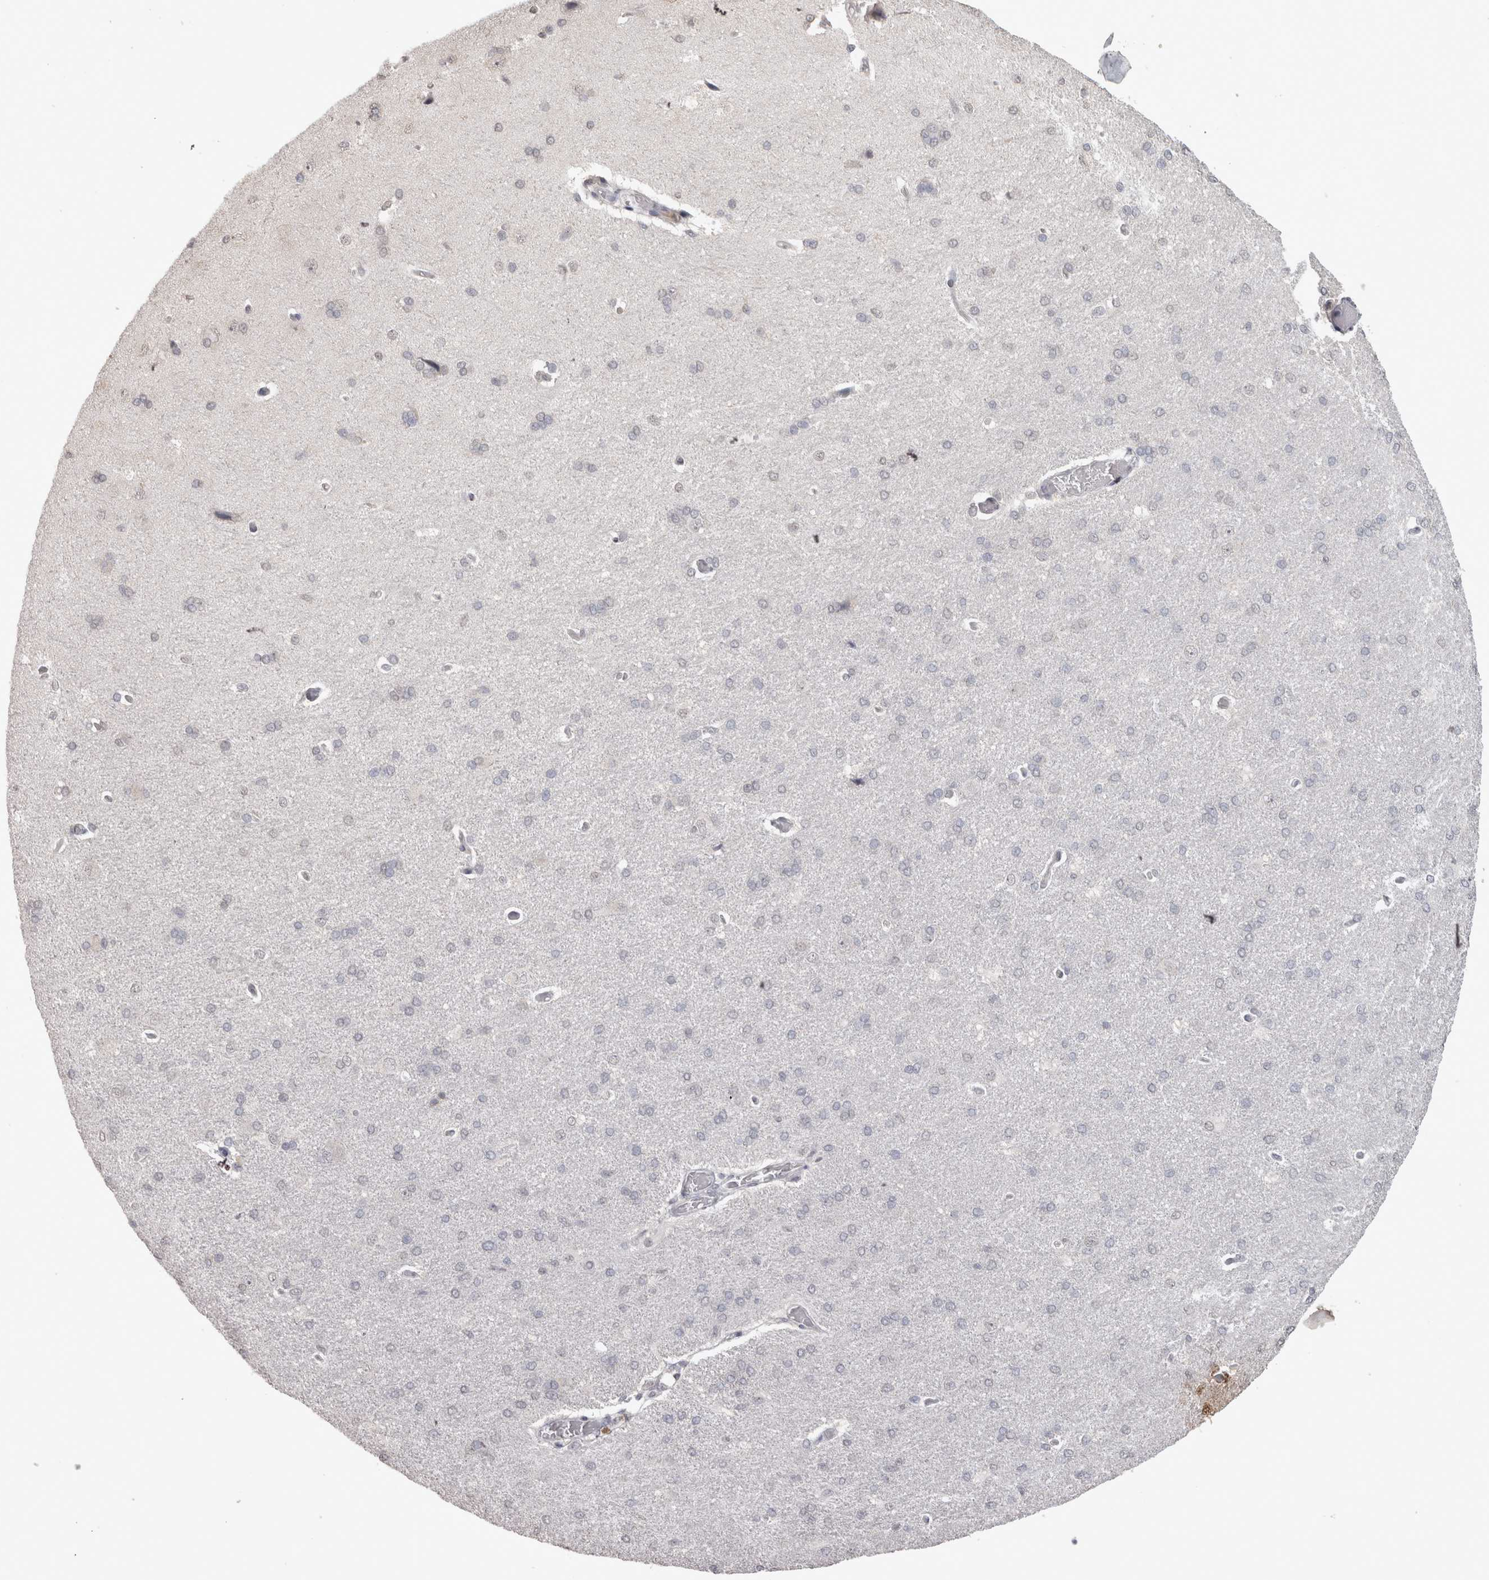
{"staining": {"intensity": "negative", "quantity": "none", "location": "none"}, "tissue": "cerebral cortex", "cell_type": "Endothelial cells", "image_type": "normal", "snomed": [{"axis": "morphology", "description": "Normal tissue, NOS"}, {"axis": "topography", "description": "Cerebral cortex"}], "caption": "Immunohistochemistry (IHC) of benign human cerebral cortex displays no expression in endothelial cells.", "gene": "LAX1", "patient": {"sex": "male", "age": 62}}